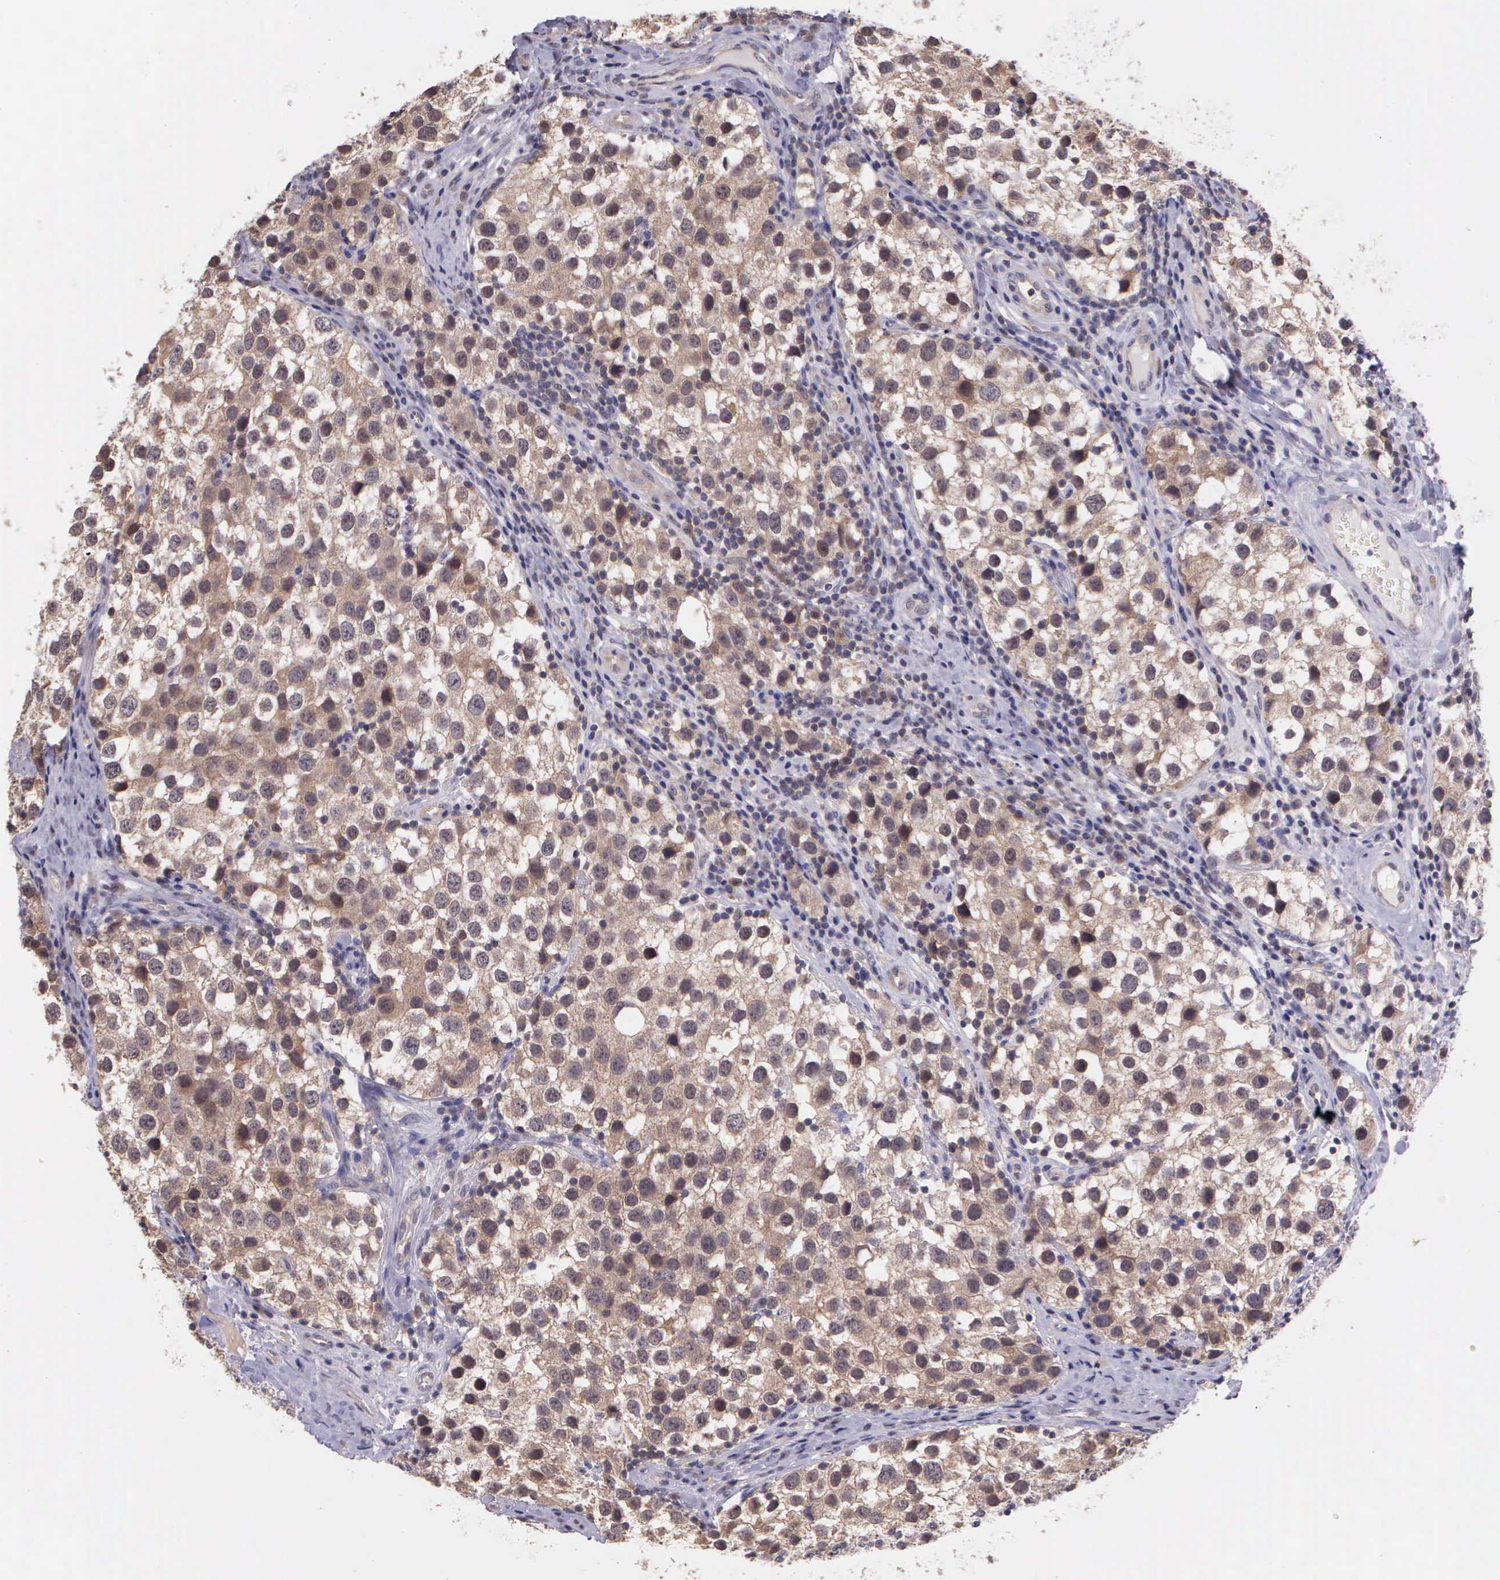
{"staining": {"intensity": "weak", "quantity": "25%-75%", "location": "cytoplasmic/membranous,nuclear"}, "tissue": "testis cancer", "cell_type": "Tumor cells", "image_type": "cancer", "snomed": [{"axis": "morphology", "description": "Seminoma, NOS"}, {"axis": "topography", "description": "Testis"}], "caption": "Testis seminoma stained with a brown dye displays weak cytoplasmic/membranous and nuclear positive staining in about 25%-75% of tumor cells.", "gene": "IGBP1", "patient": {"sex": "male", "age": 39}}